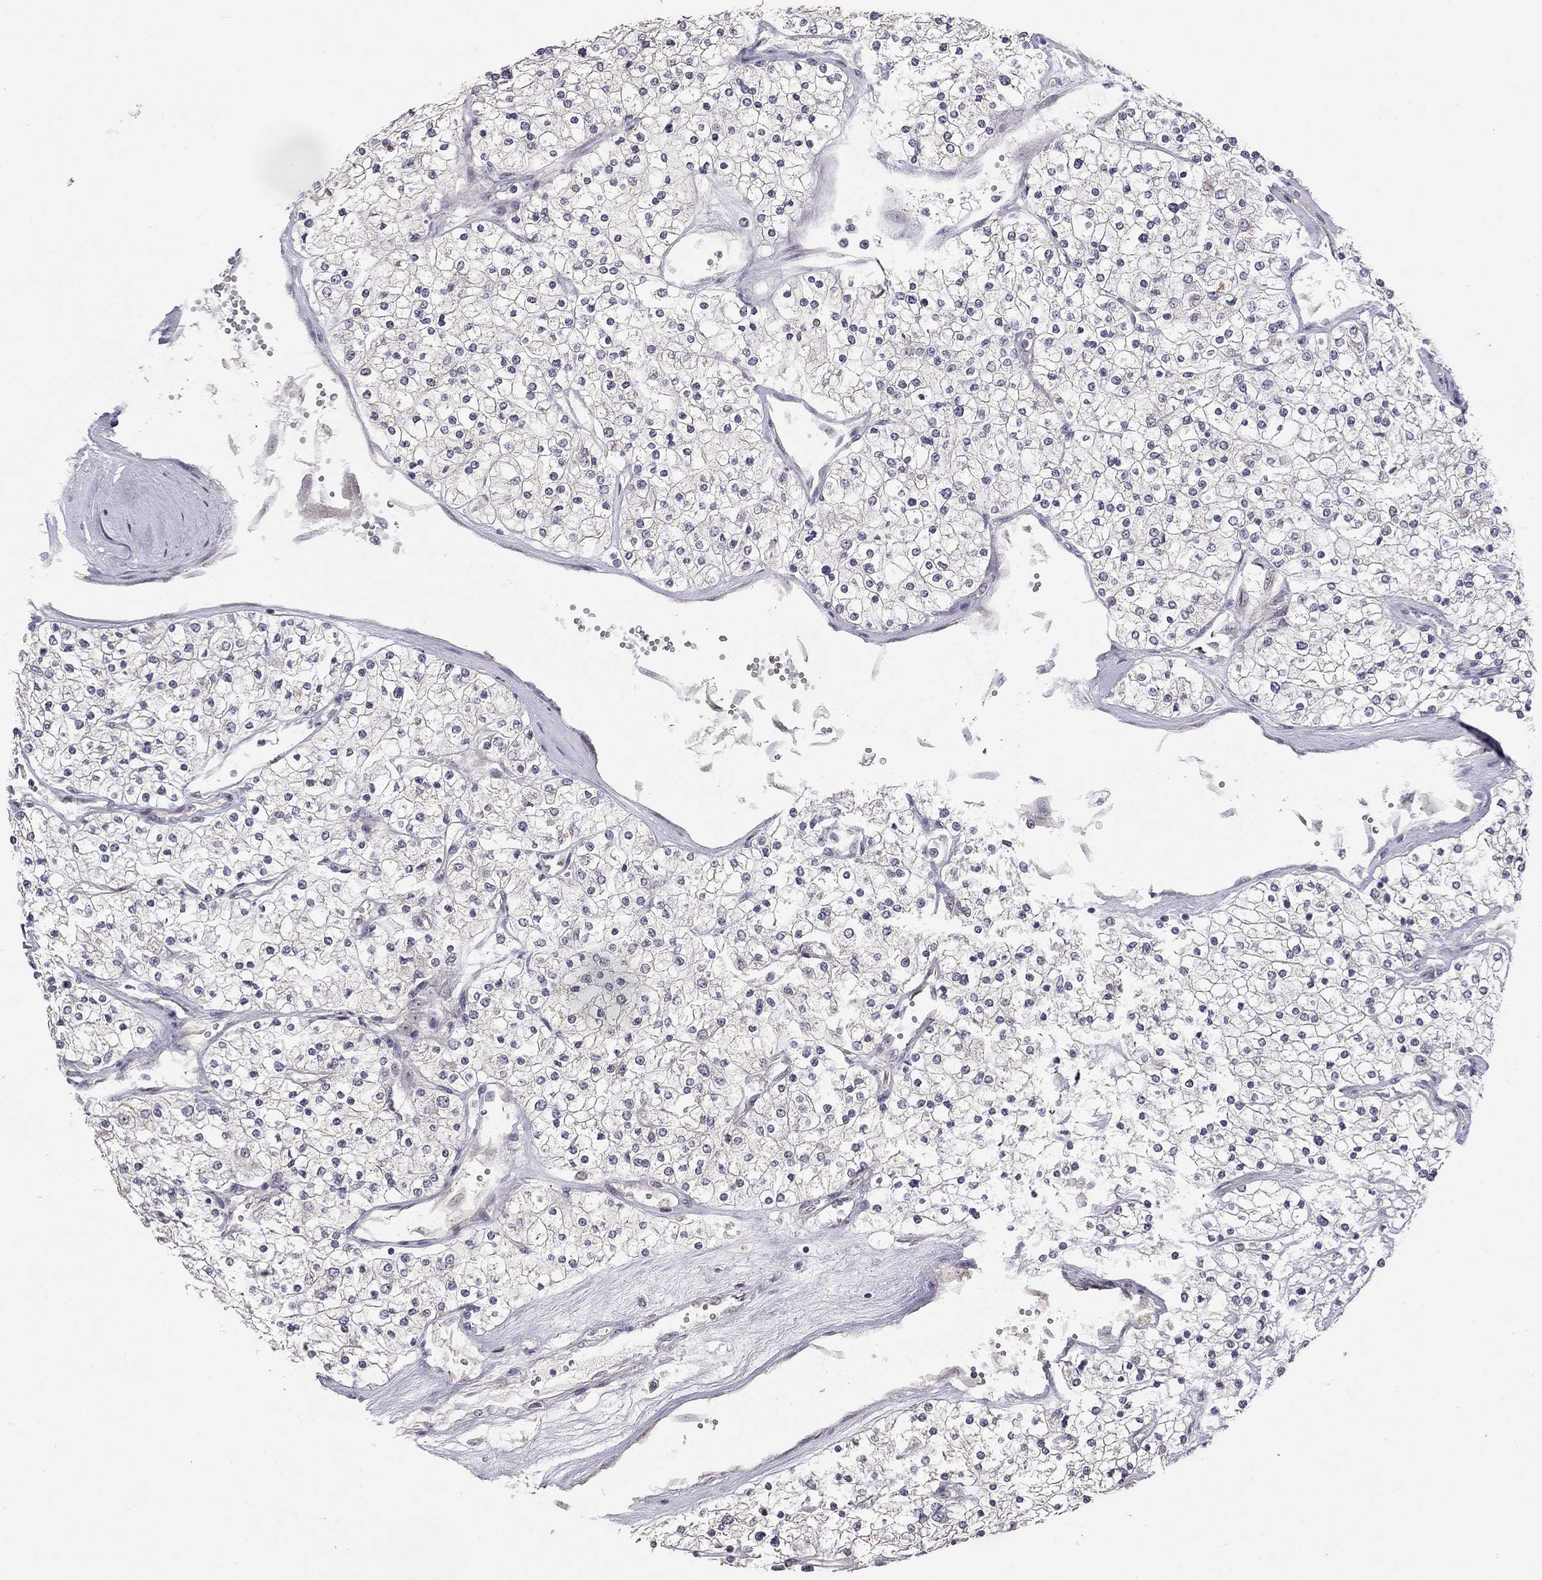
{"staining": {"intensity": "negative", "quantity": "none", "location": "none"}, "tissue": "renal cancer", "cell_type": "Tumor cells", "image_type": "cancer", "snomed": [{"axis": "morphology", "description": "Adenocarcinoma, NOS"}, {"axis": "topography", "description": "Kidney"}], "caption": "Immunohistochemical staining of human renal cancer exhibits no significant positivity in tumor cells. (DAB immunohistochemistry (IHC), high magnification).", "gene": "STXBP6", "patient": {"sex": "male", "age": 80}}